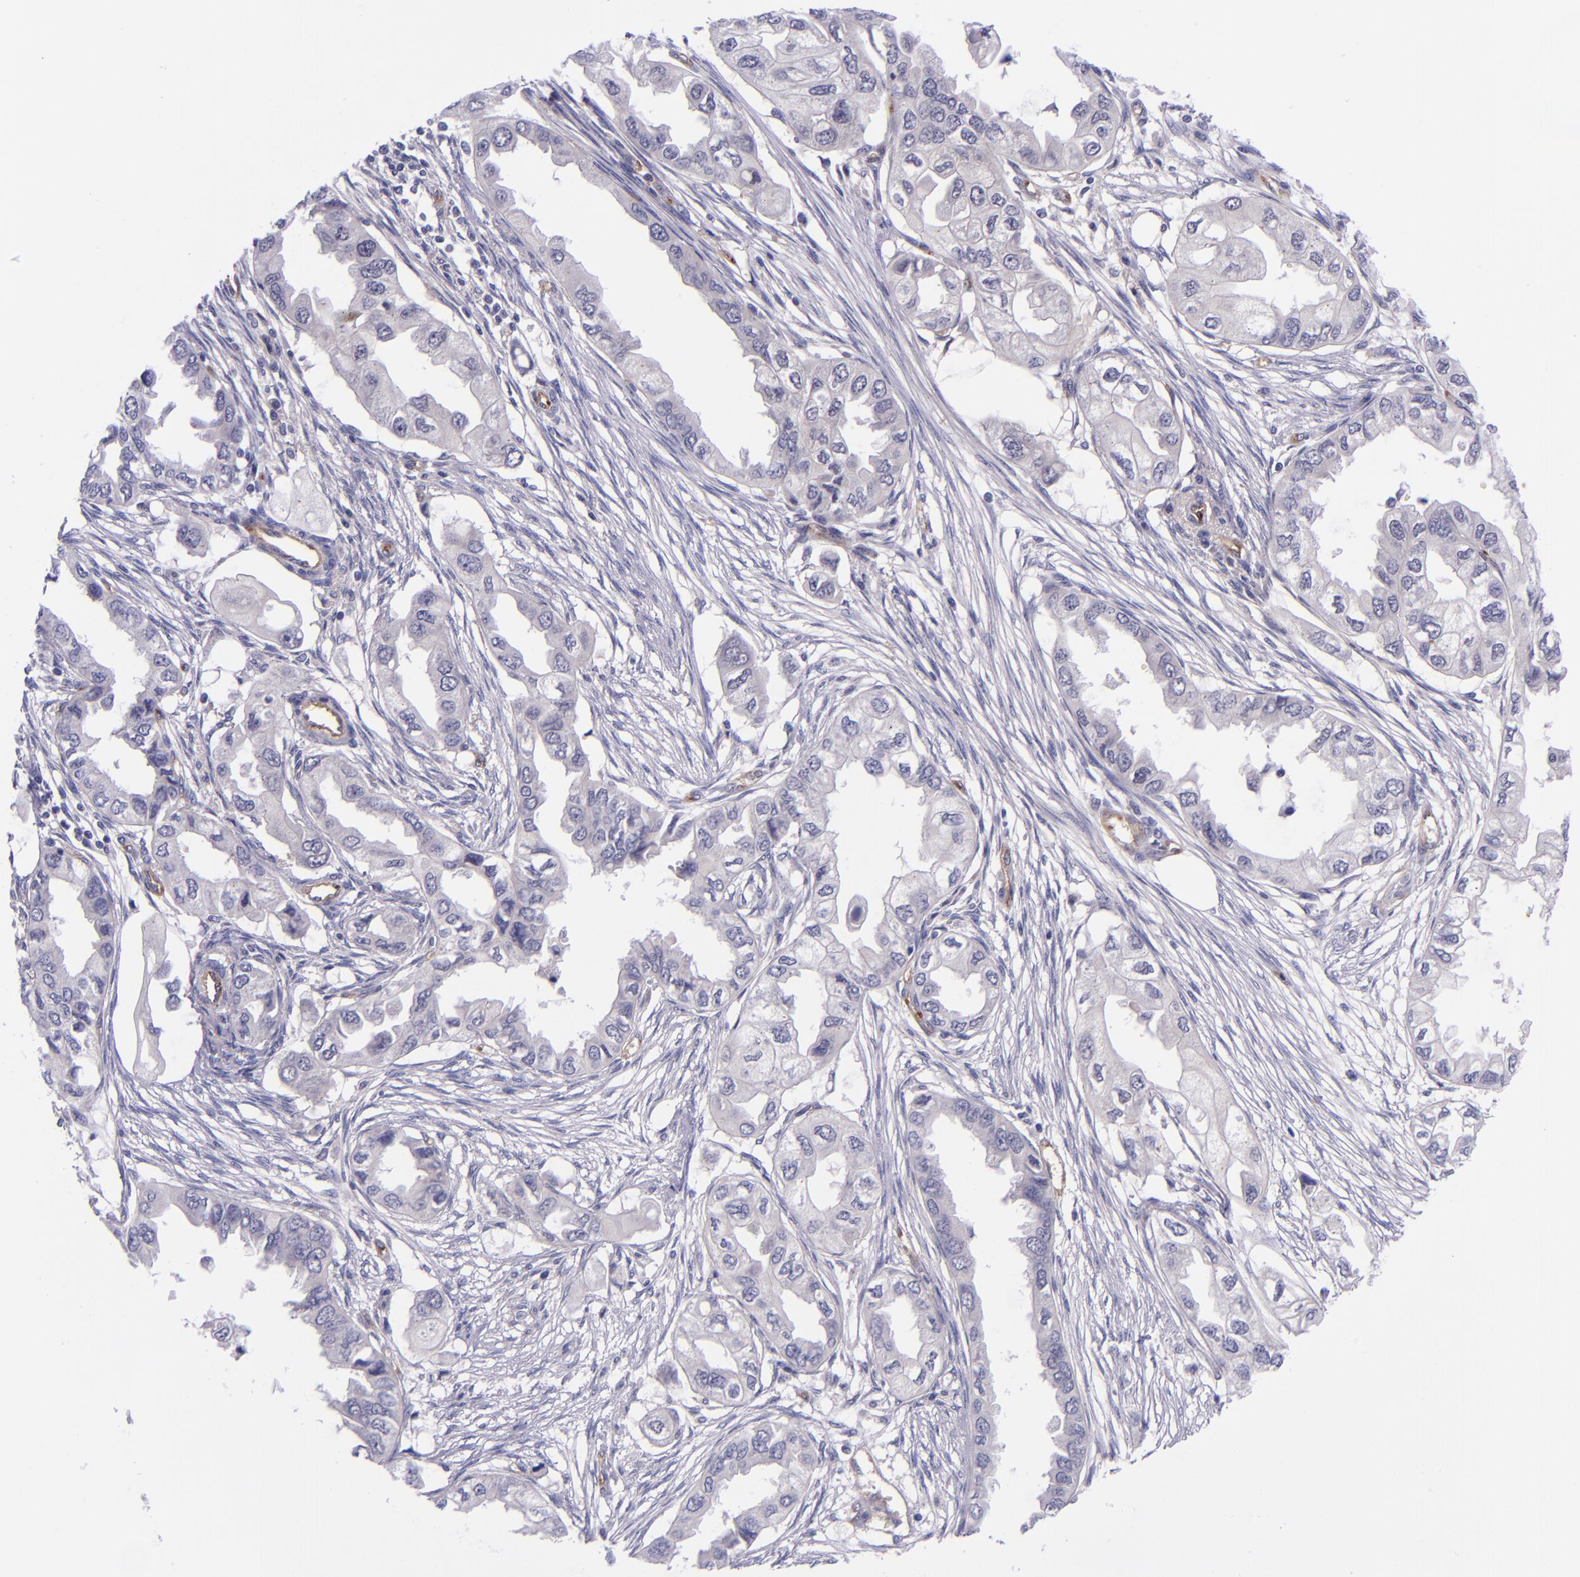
{"staining": {"intensity": "negative", "quantity": "none", "location": "none"}, "tissue": "endometrial cancer", "cell_type": "Tumor cells", "image_type": "cancer", "snomed": [{"axis": "morphology", "description": "Adenocarcinoma, NOS"}, {"axis": "topography", "description": "Endometrium"}], "caption": "Immunohistochemistry of adenocarcinoma (endometrial) reveals no staining in tumor cells.", "gene": "NOS3", "patient": {"sex": "female", "age": 67}}